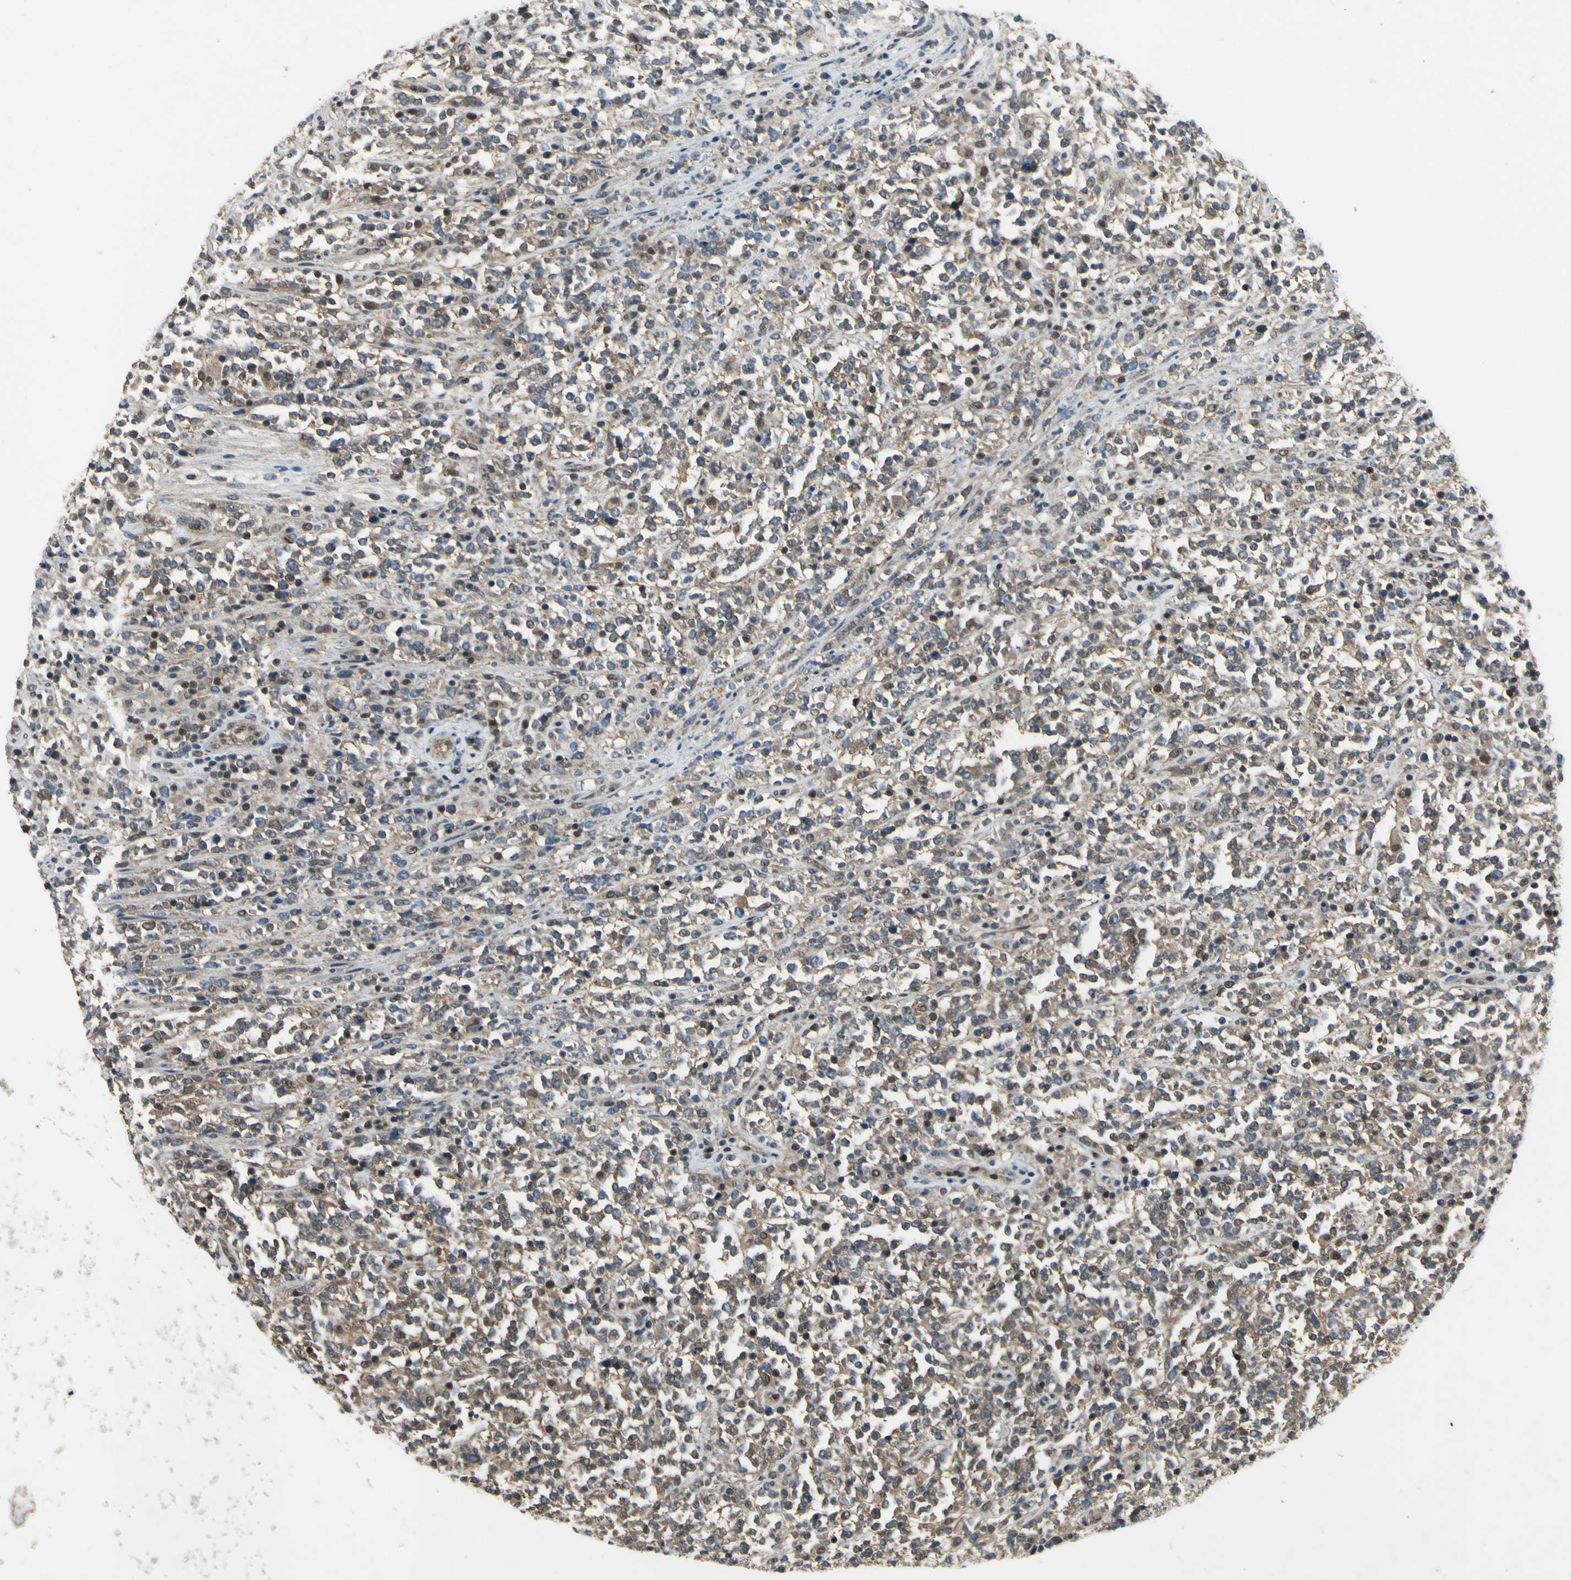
{"staining": {"intensity": "weak", "quantity": ">75%", "location": "cytoplasmic/membranous"}, "tissue": "lymphoma", "cell_type": "Tumor cells", "image_type": "cancer", "snomed": [{"axis": "morphology", "description": "Malignant lymphoma, non-Hodgkin's type, High grade"}, {"axis": "topography", "description": "Soft tissue"}], "caption": "A high-resolution image shows immunohistochemistry (IHC) staining of lymphoma, which exhibits weak cytoplasmic/membranous staining in approximately >75% of tumor cells.", "gene": "PSMD5", "patient": {"sex": "male", "age": 18}}